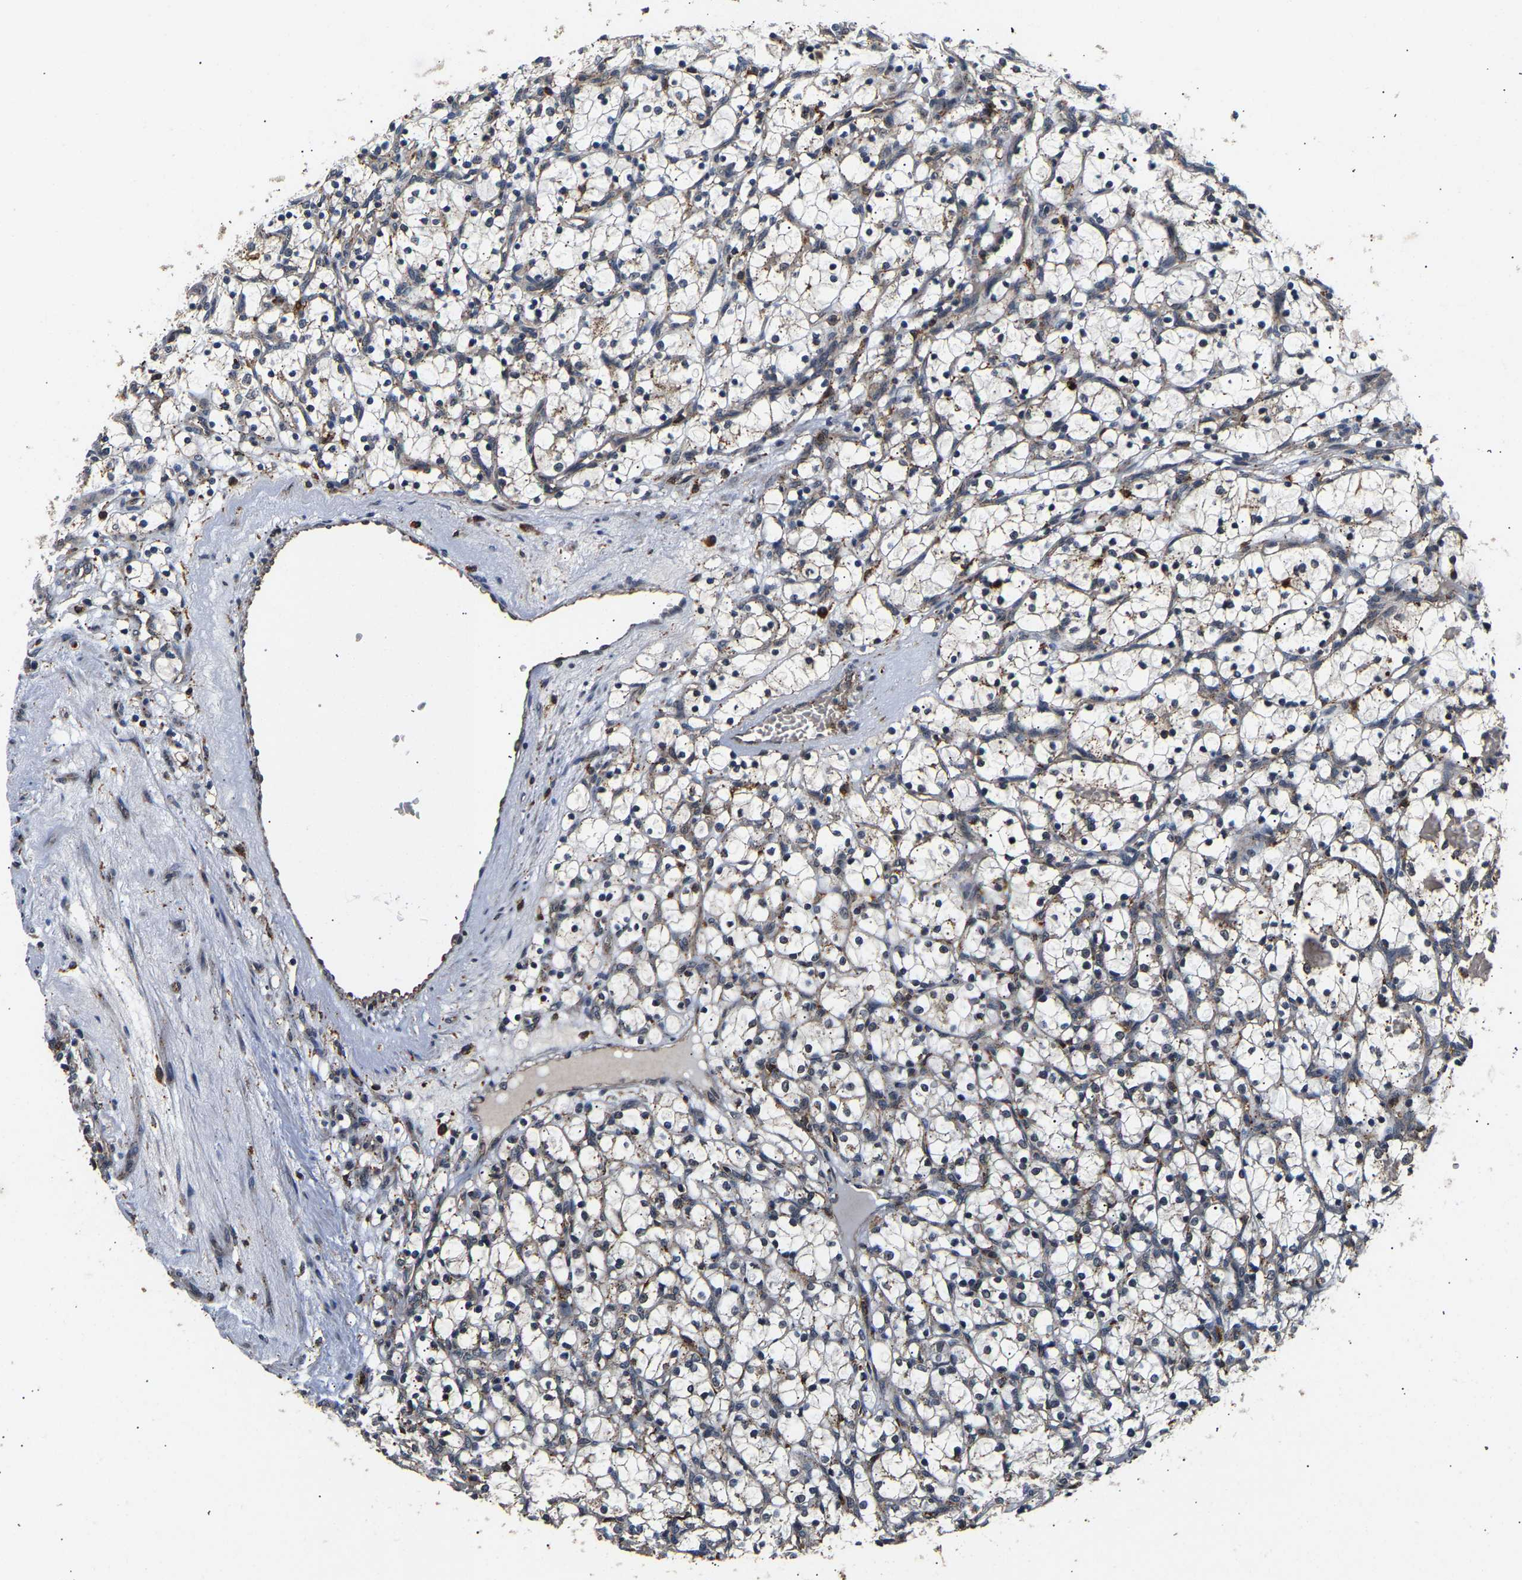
{"staining": {"intensity": "weak", "quantity": "<25%", "location": "cytoplasmic/membranous"}, "tissue": "renal cancer", "cell_type": "Tumor cells", "image_type": "cancer", "snomed": [{"axis": "morphology", "description": "Adenocarcinoma, NOS"}, {"axis": "topography", "description": "Kidney"}], "caption": "The immunohistochemistry (IHC) micrograph has no significant positivity in tumor cells of renal cancer tissue.", "gene": "SMU1", "patient": {"sex": "female", "age": 69}}